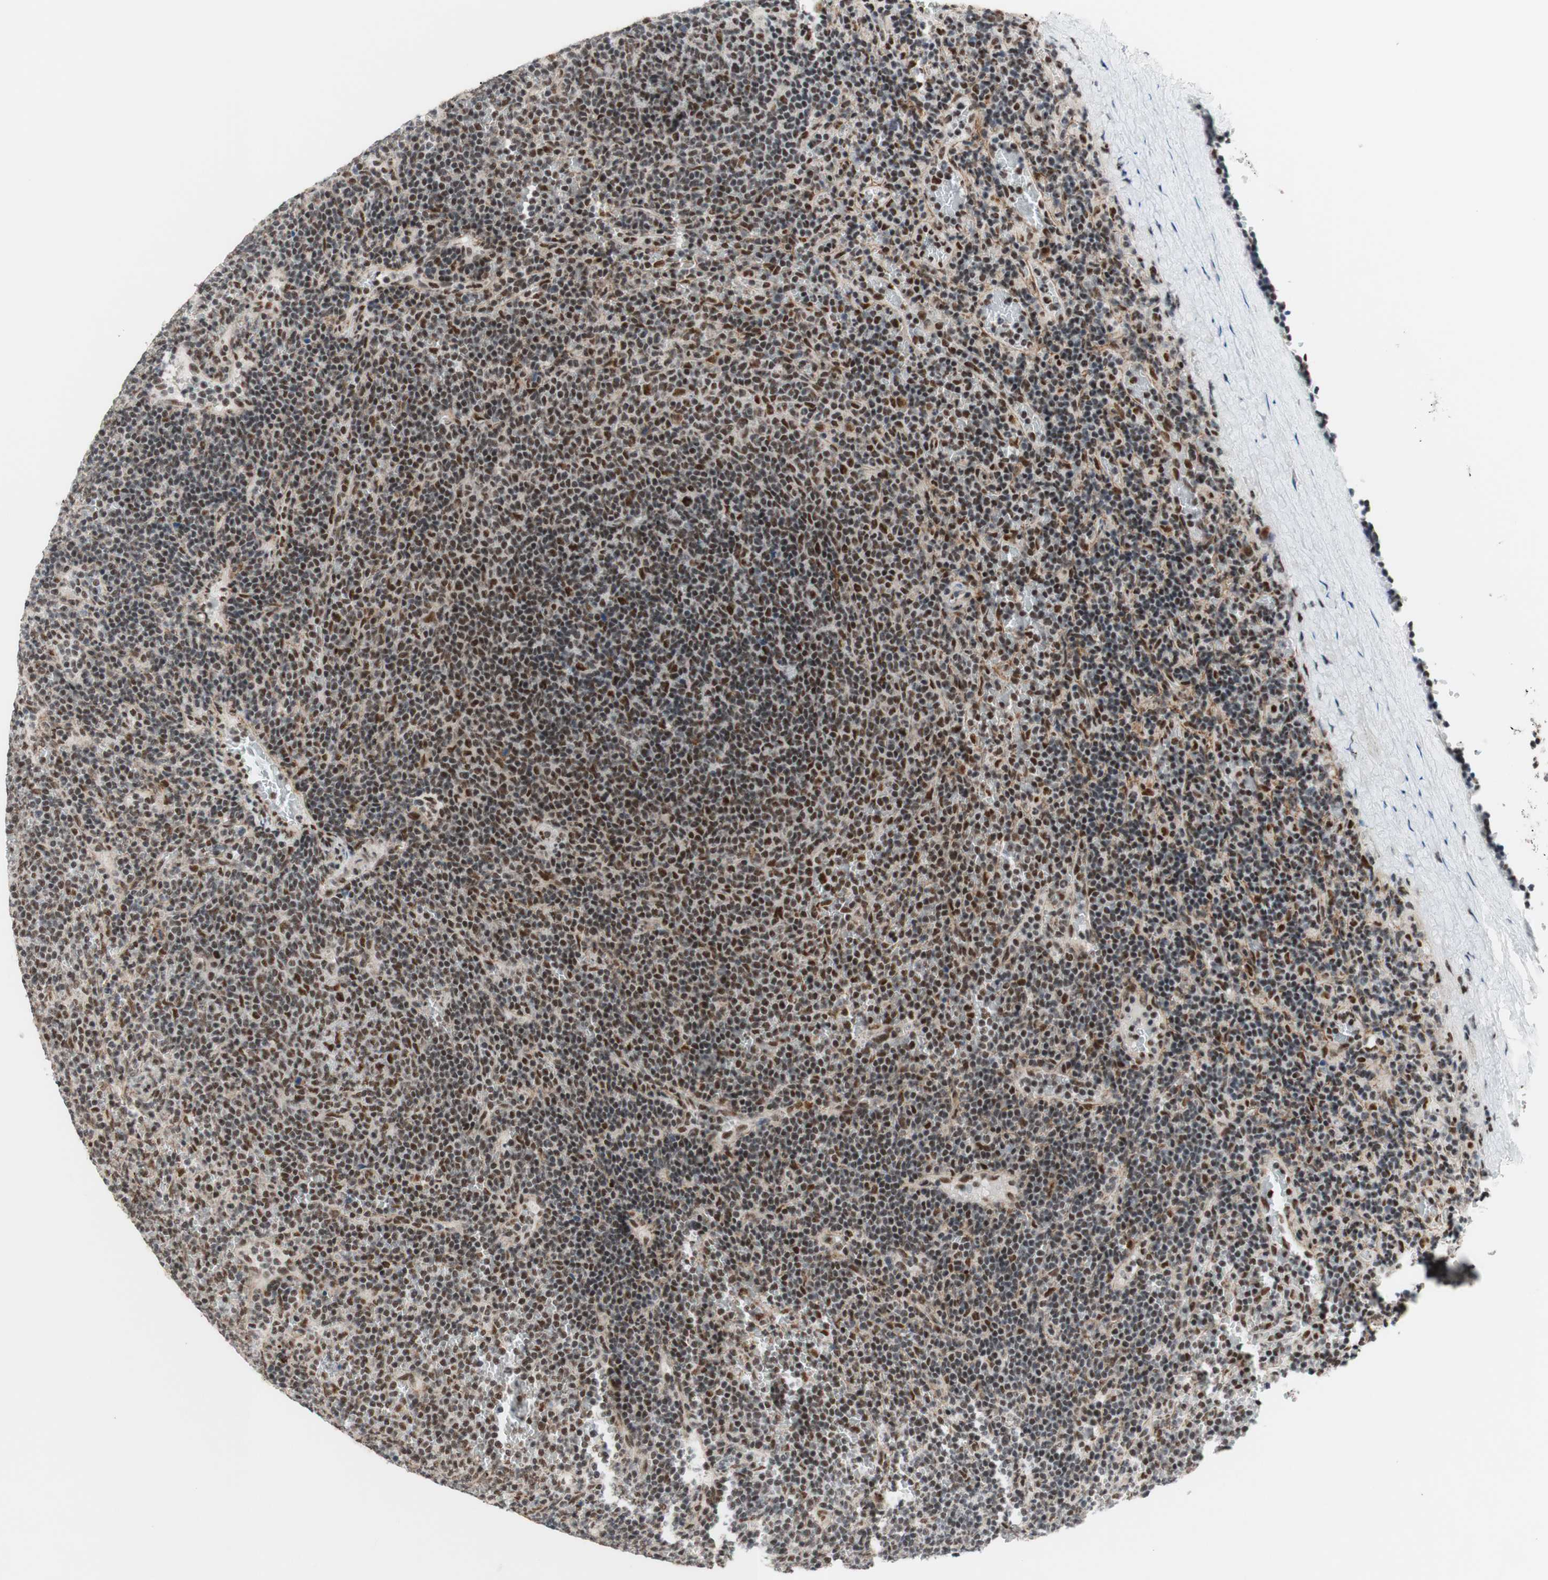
{"staining": {"intensity": "moderate", "quantity": "25%-75%", "location": "nuclear"}, "tissue": "lymphoma", "cell_type": "Tumor cells", "image_type": "cancer", "snomed": [{"axis": "morphology", "description": "Malignant lymphoma, non-Hodgkin's type, Low grade"}, {"axis": "topography", "description": "Spleen"}], "caption": "DAB immunohistochemical staining of human lymphoma shows moderate nuclear protein positivity in about 25%-75% of tumor cells.", "gene": "PRPF19", "patient": {"sex": "female", "age": 50}}